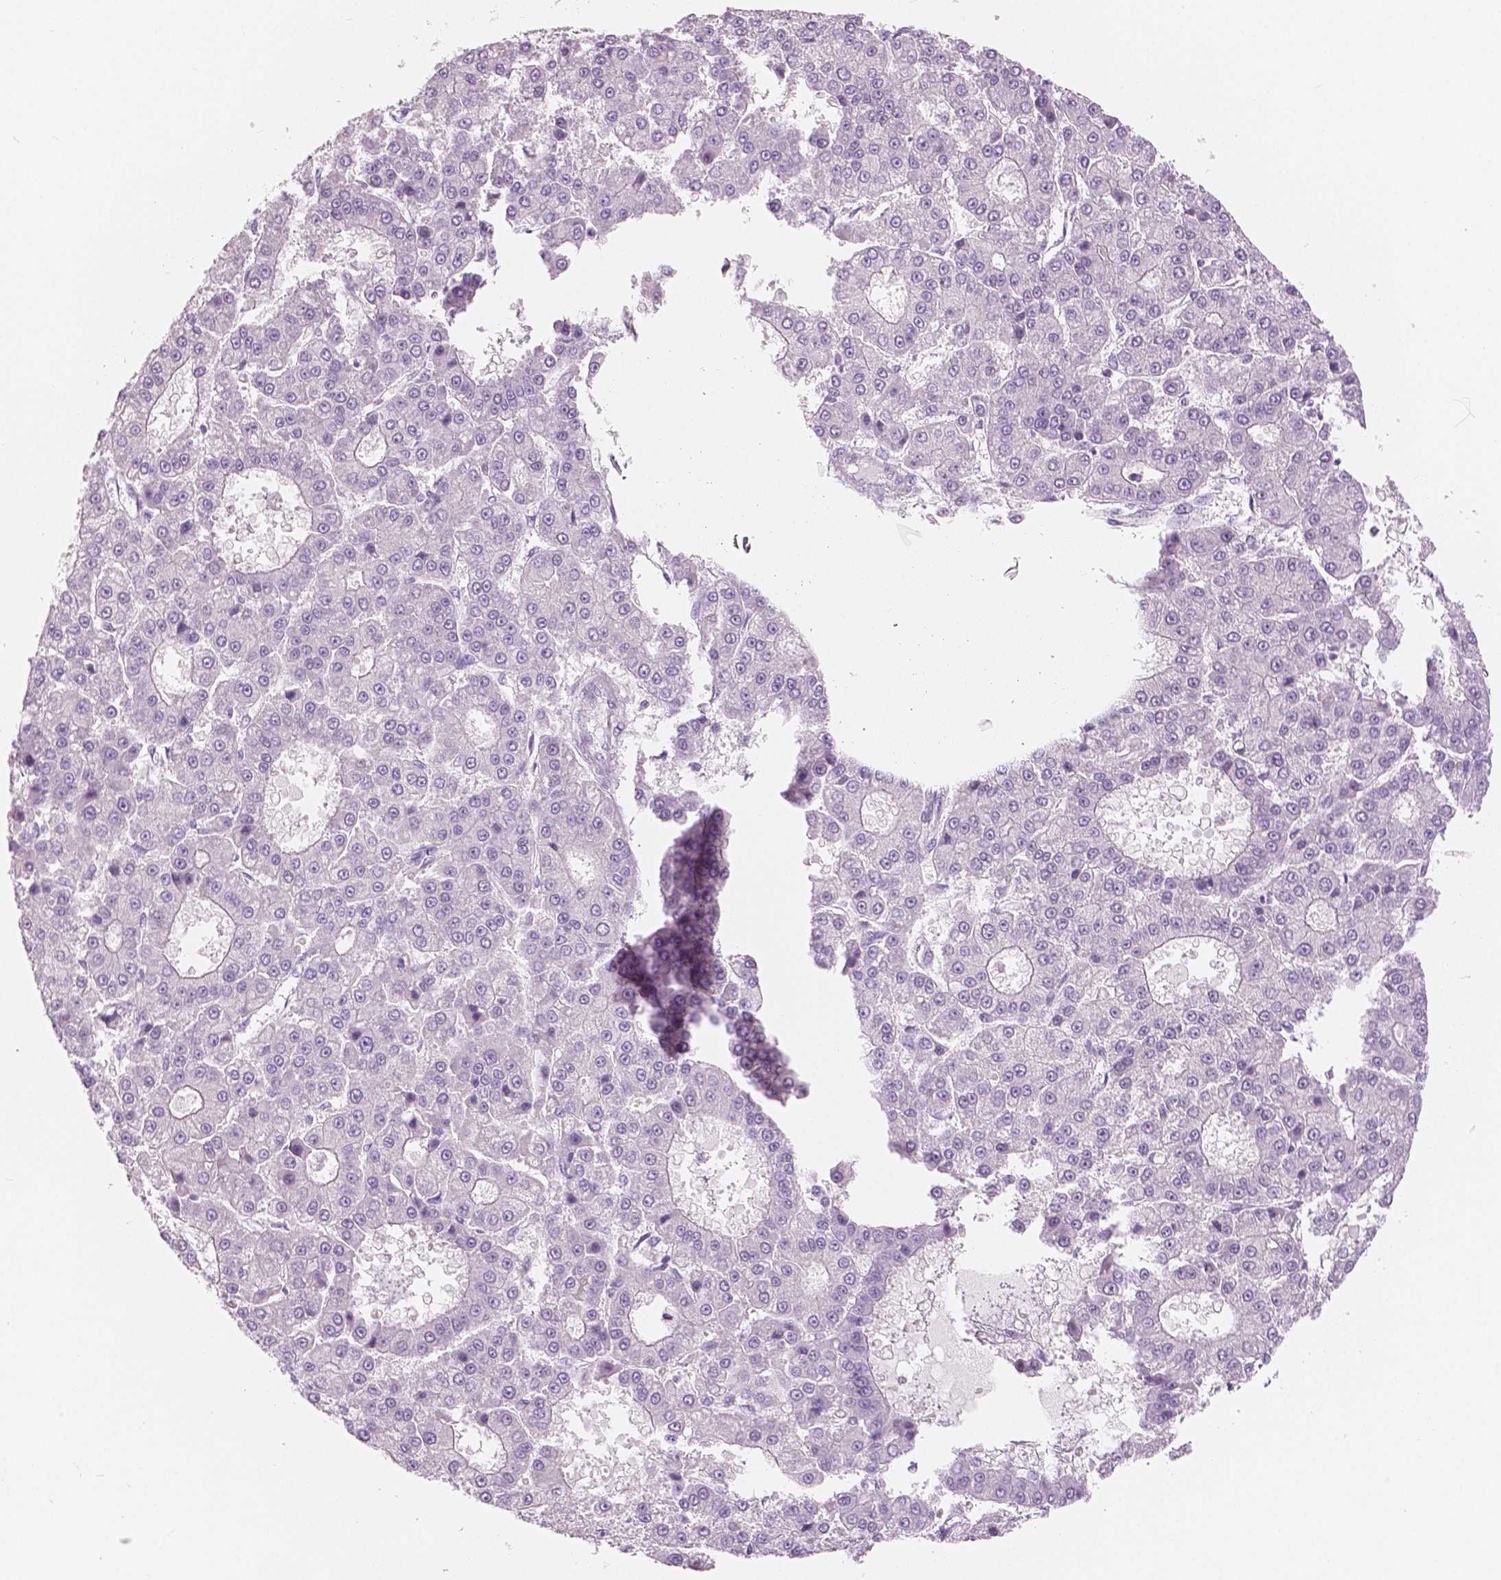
{"staining": {"intensity": "negative", "quantity": "none", "location": "none"}, "tissue": "liver cancer", "cell_type": "Tumor cells", "image_type": "cancer", "snomed": [{"axis": "morphology", "description": "Carcinoma, Hepatocellular, NOS"}, {"axis": "topography", "description": "Liver"}], "caption": "Tumor cells show no significant staining in liver cancer (hepatocellular carcinoma).", "gene": "SLC24A1", "patient": {"sex": "male", "age": 70}}